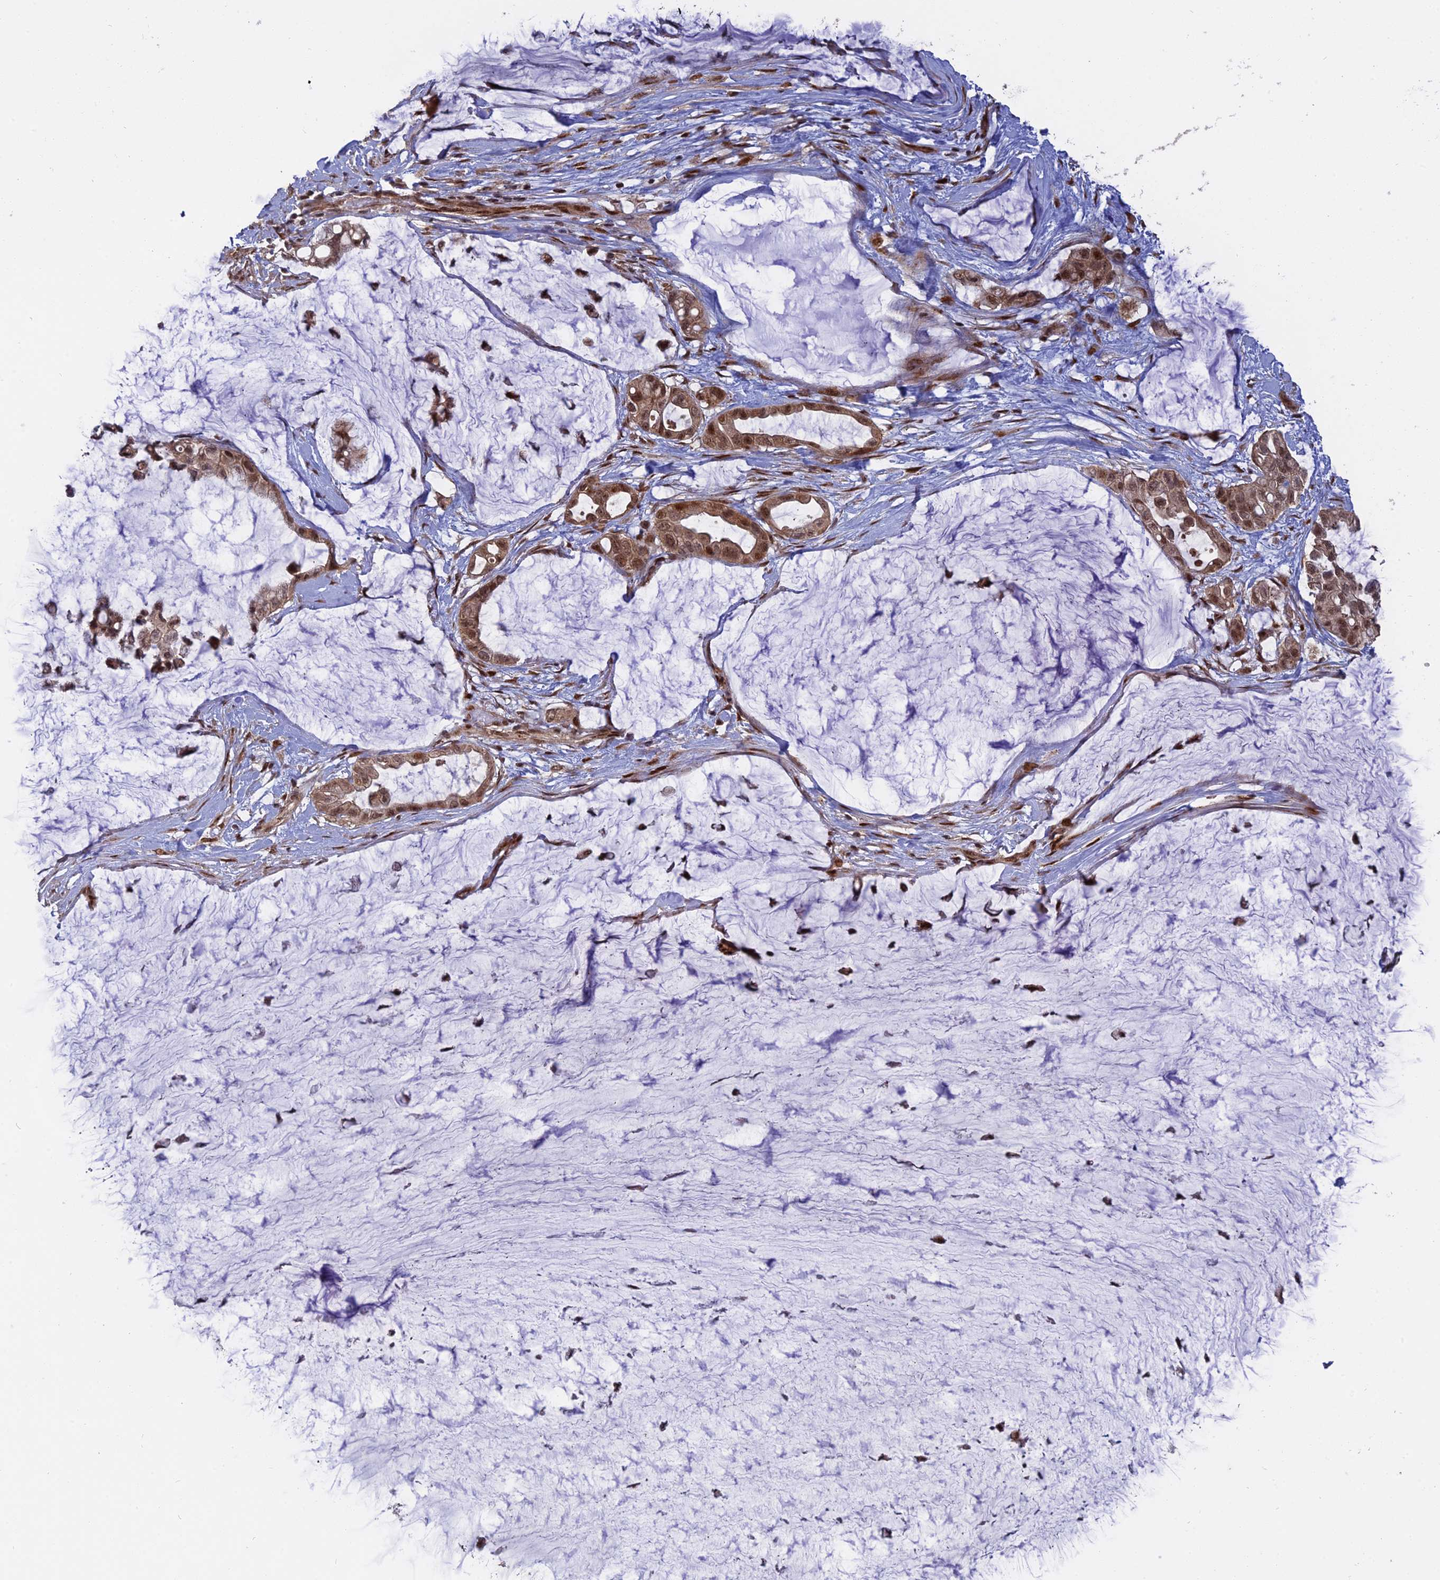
{"staining": {"intensity": "moderate", "quantity": ">75%", "location": "cytoplasmic/membranous,nuclear"}, "tissue": "ovarian cancer", "cell_type": "Tumor cells", "image_type": "cancer", "snomed": [{"axis": "morphology", "description": "Cystadenocarcinoma, mucinous, NOS"}, {"axis": "topography", "description": "Ovary"}], "caption": "Mucinous cystadenocarcinoma (ovarian) stained with a protein marker demonstrates moderate staining in tumor cells.", "gene": "PKIG", "patient": {"sex": "female", "age": 39}}